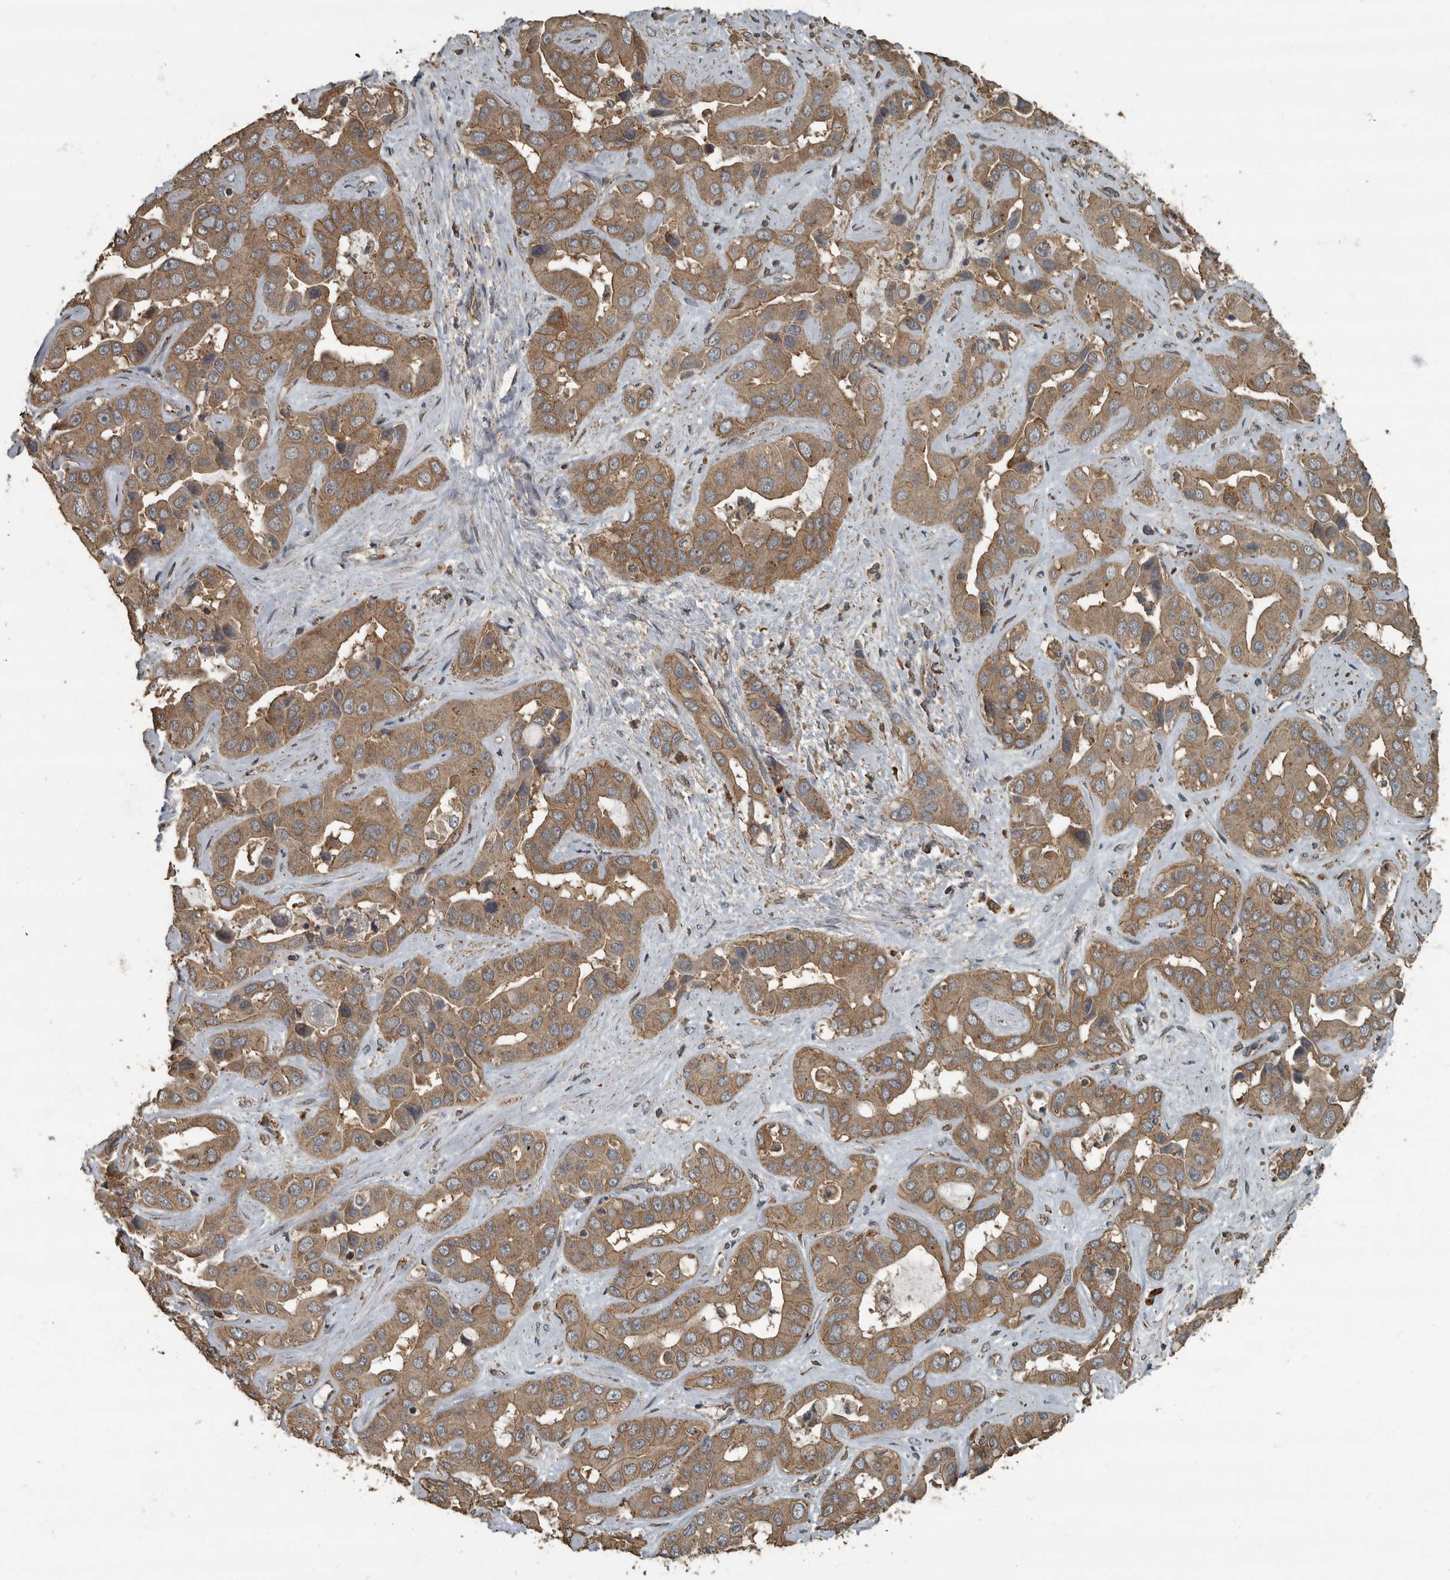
{"staining": {"intensity": "moderate", "quantity": ">75%", "location": "cytoplasmic/membranous"}, "tissue": "liver cancer", "cell_type": "Tumor cells", "image_type": "cancer", "snomed": [{"axis": "morphology", "description": "Cholangiocarcinoma"}, {"axis": "topography", "description": "Liver"}], "caption": "A brown stain highlights moderate cytoplasmic/membranous positivity of a protein in liver cholangiocarcinoma tumor cells.", "gene": "IL15RA", "patient": {"sex": "female", "age": 52}}